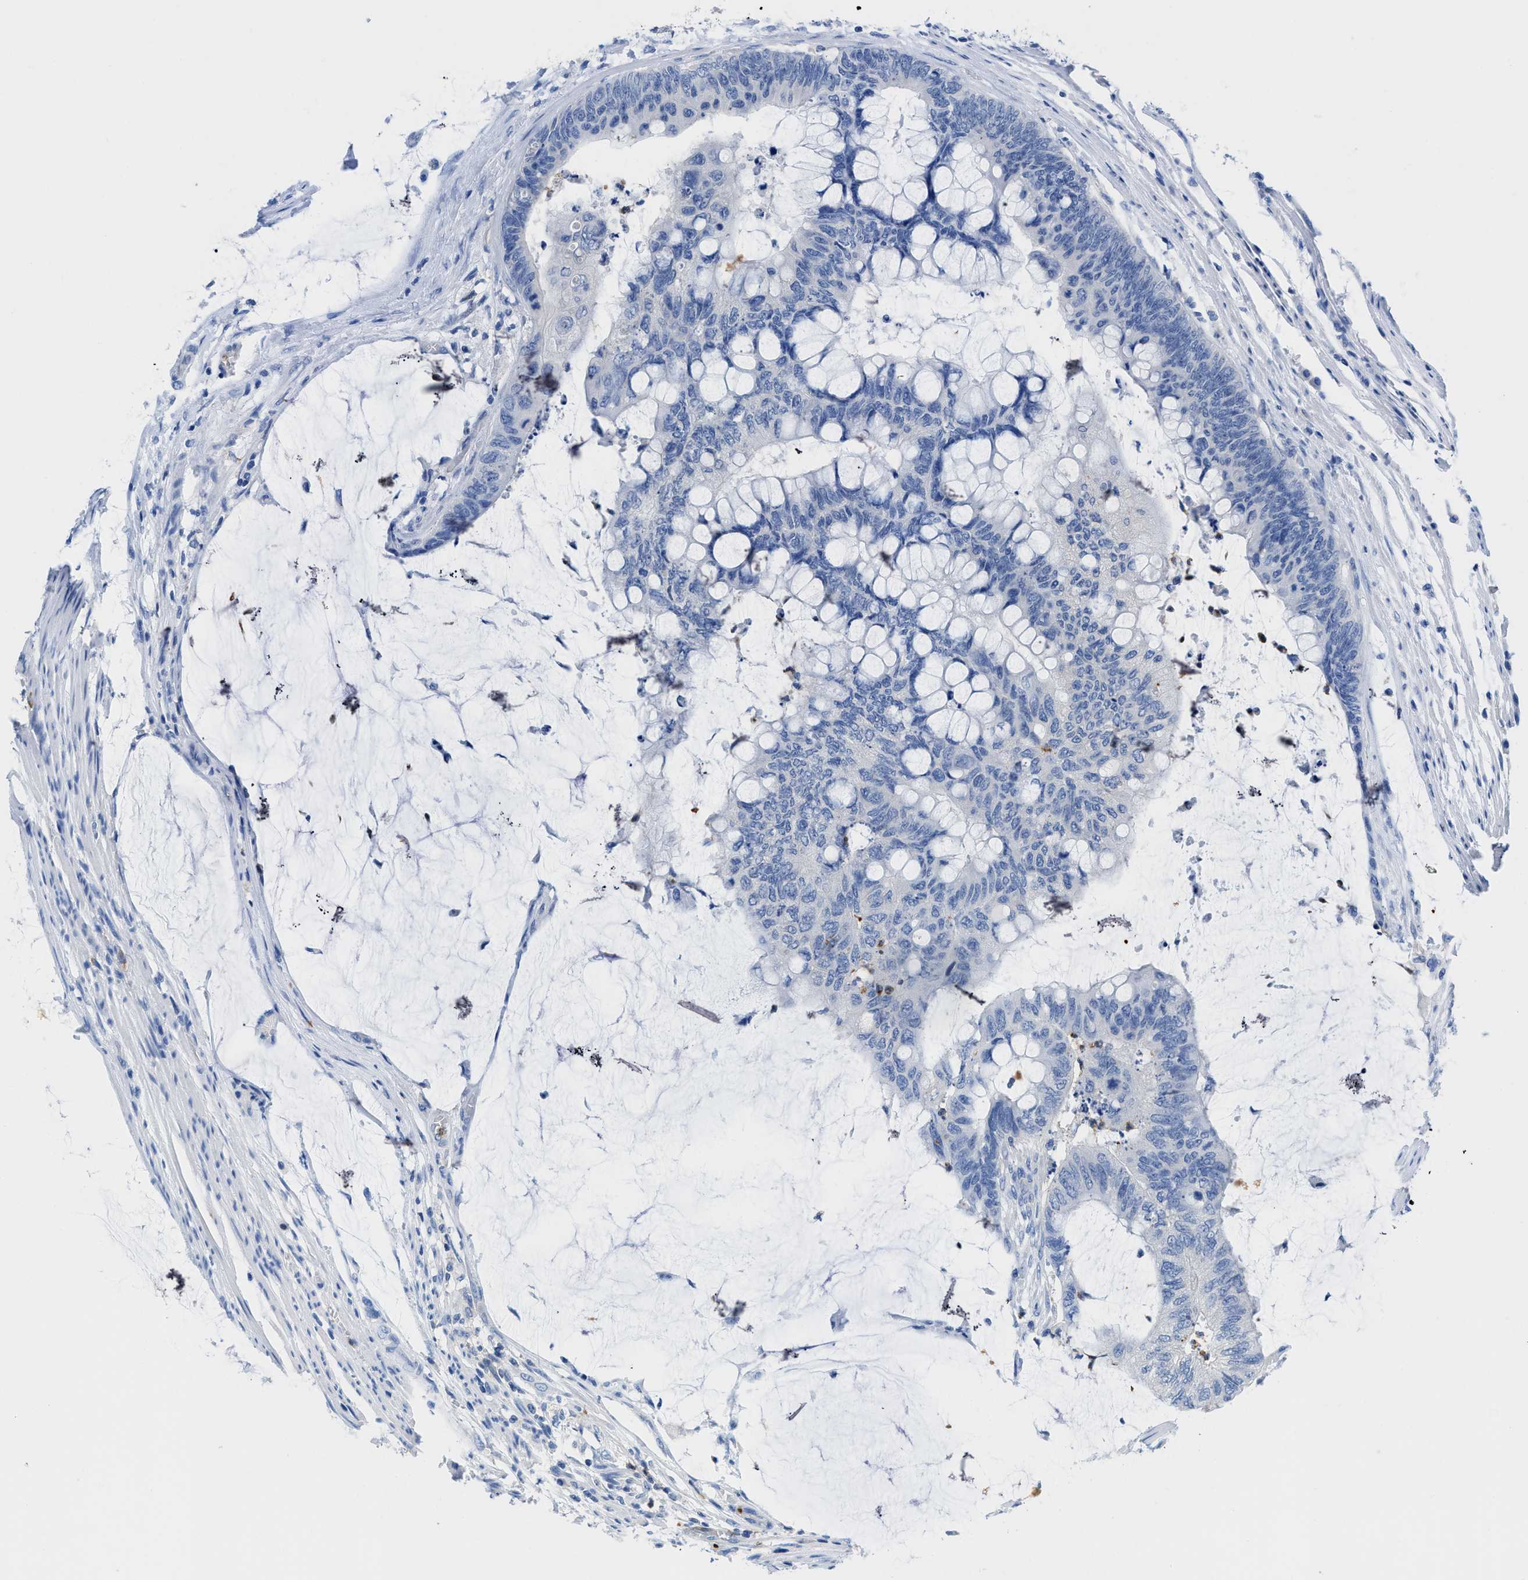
{"staining": {"intensity": "negative", "quantity": "none", "location": "none"}, "tissue": "colorectal cancer", "cell_type": "Tumor cells", "image_type": "cancer", "snomed": [{"axis": "morphology", "description": "Normal tissue, NOS"}, {"axis": "morphology", "description": "Adenocarcinoma, NOS"}, {"axis": "topography", "description": "Rectum"}], "caption": "An immunohistochemistry (IHC) photomicrograph of colorectal cancer is shown. There is no staining in tumor cells of colorectal cancer. (DAB (3,3'-diaminobenzidine) immunohistochemistry with hematoxylin counter stain).", "gene": "NEB", "patient": {"sex": "male", "age": 92}}